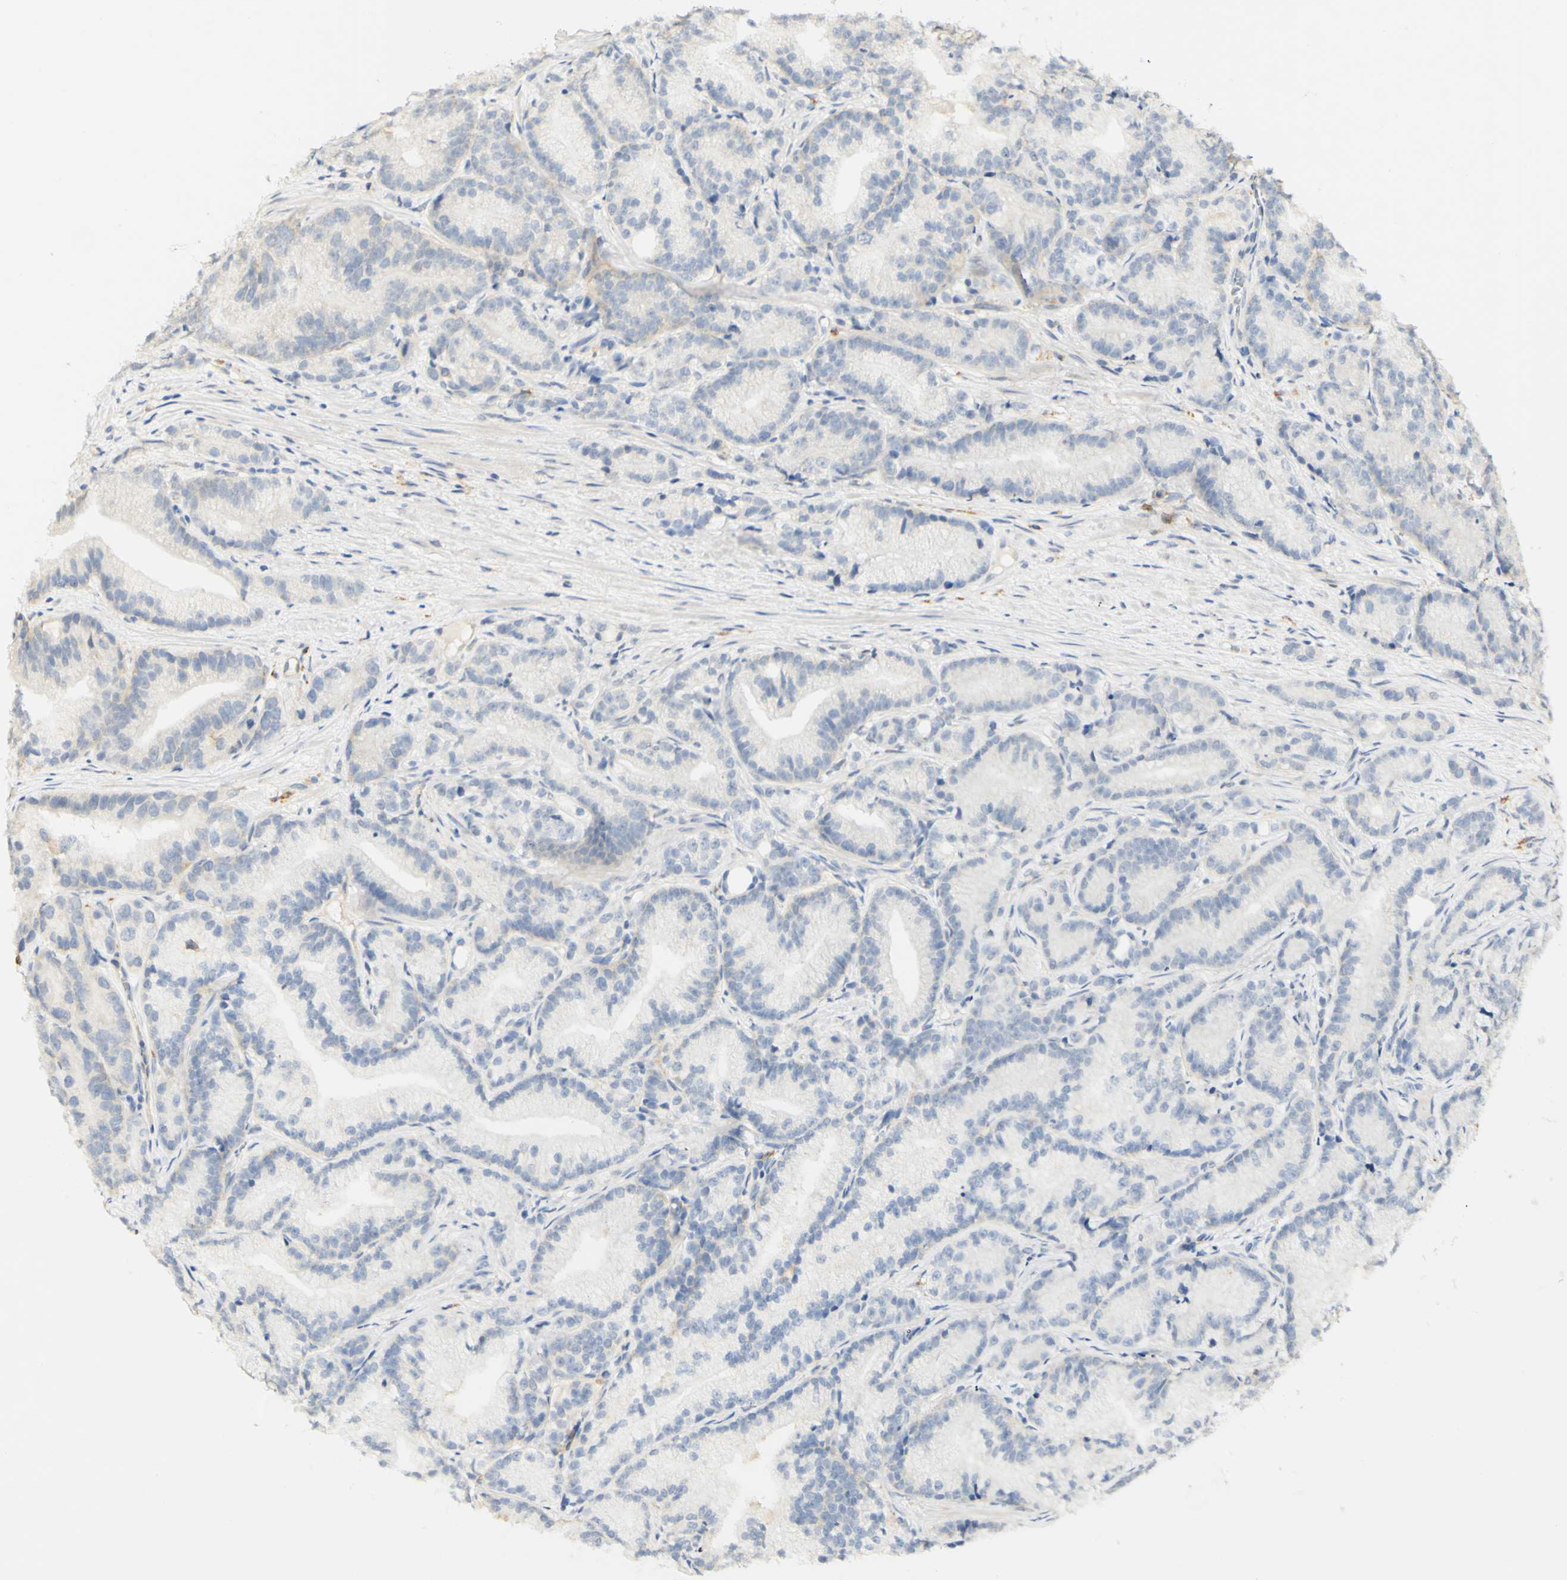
{"staining": {"intensity": "negative", "quantity": "none", "location": "none"}, "tissue": "prostate cancer", "cell_type": "Tumor cells", "image_type": "cancer", "snomed": [{"axis": "morphology", "description": "Adenocarcinoma, Low grade"}, {"axis": "topography", "description": "Prostate"}], "caption": "IHC of prostate cancer displays no expression in tumor cells.", "gene": "FCGRT", "patient": {"sex": "male", "age": 89}}